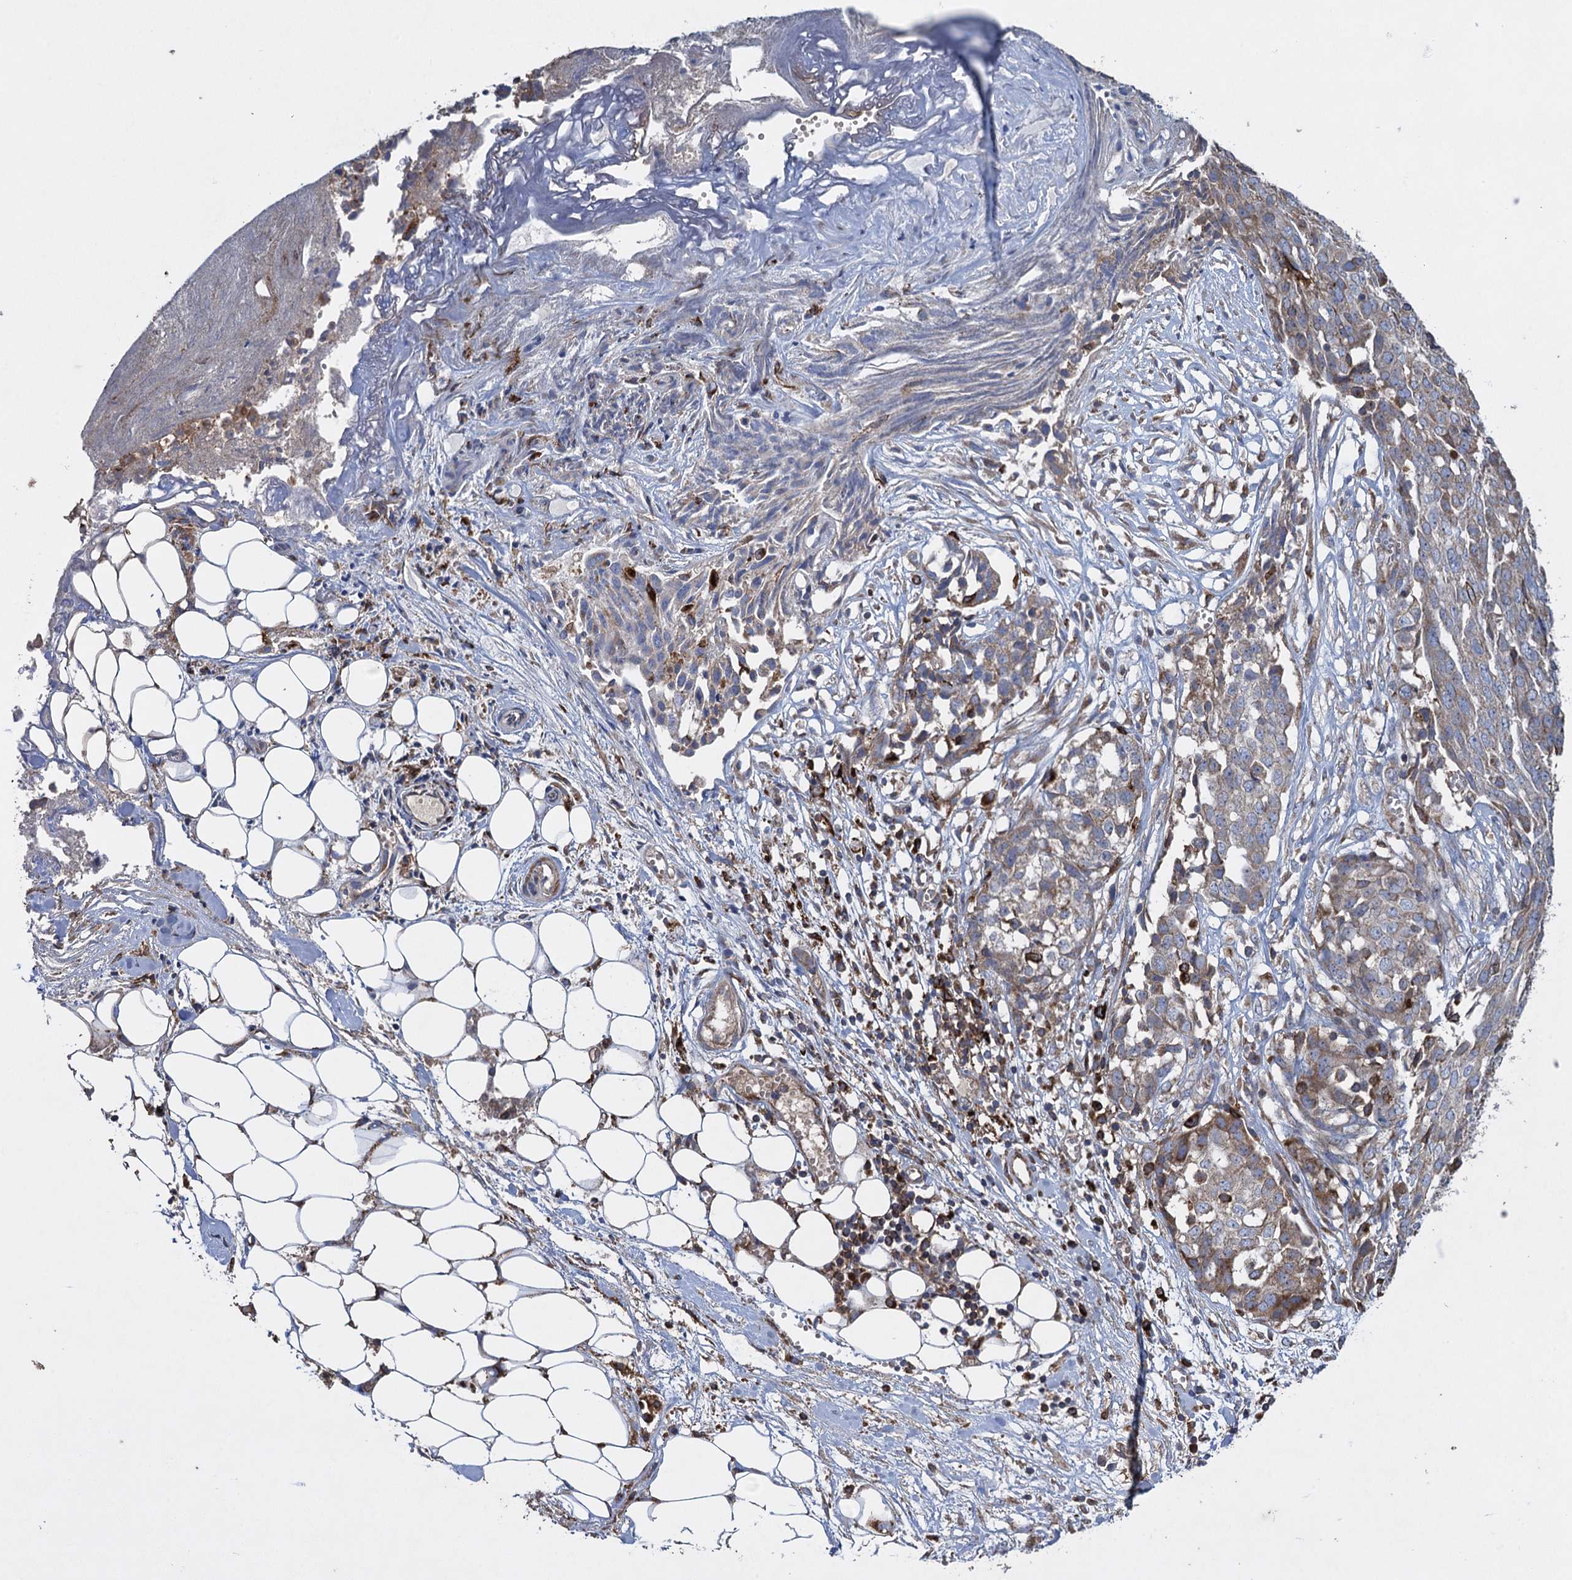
{"staining": {"intensity": "weak", "quantity": "<25%", "location": "cytoplasmic/membranous"}, "tissue": "ovarian cancer", "cell_type": "Tumor cells", "image_type": "cancer", "snomed": [{"axis": "morphology", "description": "Cystadenocarcinoma, serous, NOS"}, {"axis": "topography", "description": "Soft tissue"}, {"axis": "topography", "description": "Ovary"}], "caption": "There is no significant expression in tumor cells of serous cystadenocarcinoma (ovarian).", "gene": "TXNDC11", "patient": {"sex": "female", "age": 57}}